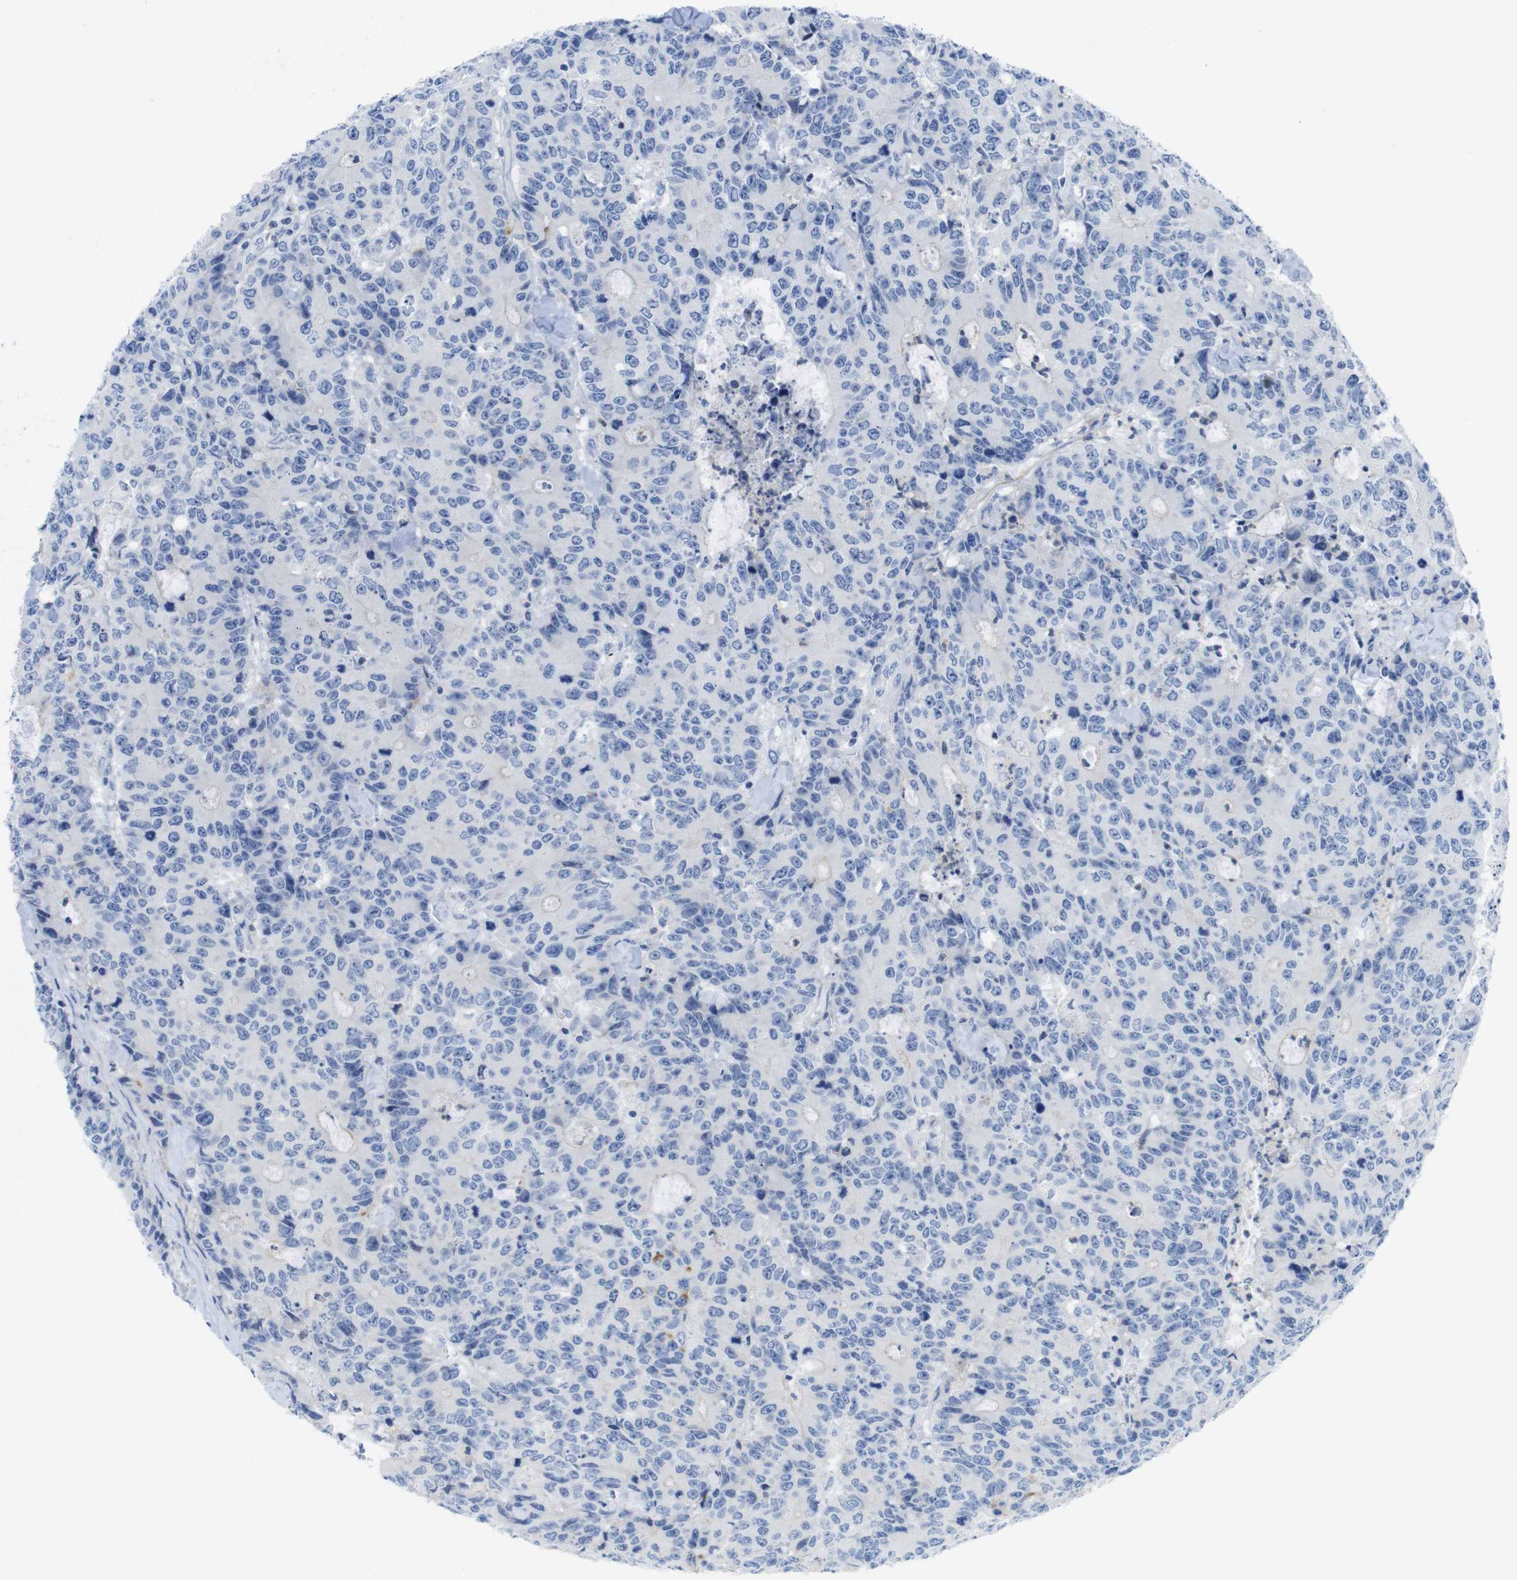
{"staining": {"intensity": "negative", "quantity": "none", "location": "none"}, "tissue": "colorectal cancer", "cell_type": "Tumor cells", "image_type": "cancer", "snomed": [{"axis": "morphology", "description": "Adenocarcinoma, NOS"}, {"axis": "topography", "description": "Colon"}], "caption": "DAB (3,3'-diaminobenzidine) immunohistochemical staining of human adenocarcinoma (colorectal) displays no significant positivity in tumor cells.", "gene": "ASIC5", "patient": {"sex": "female", "age": 86}}